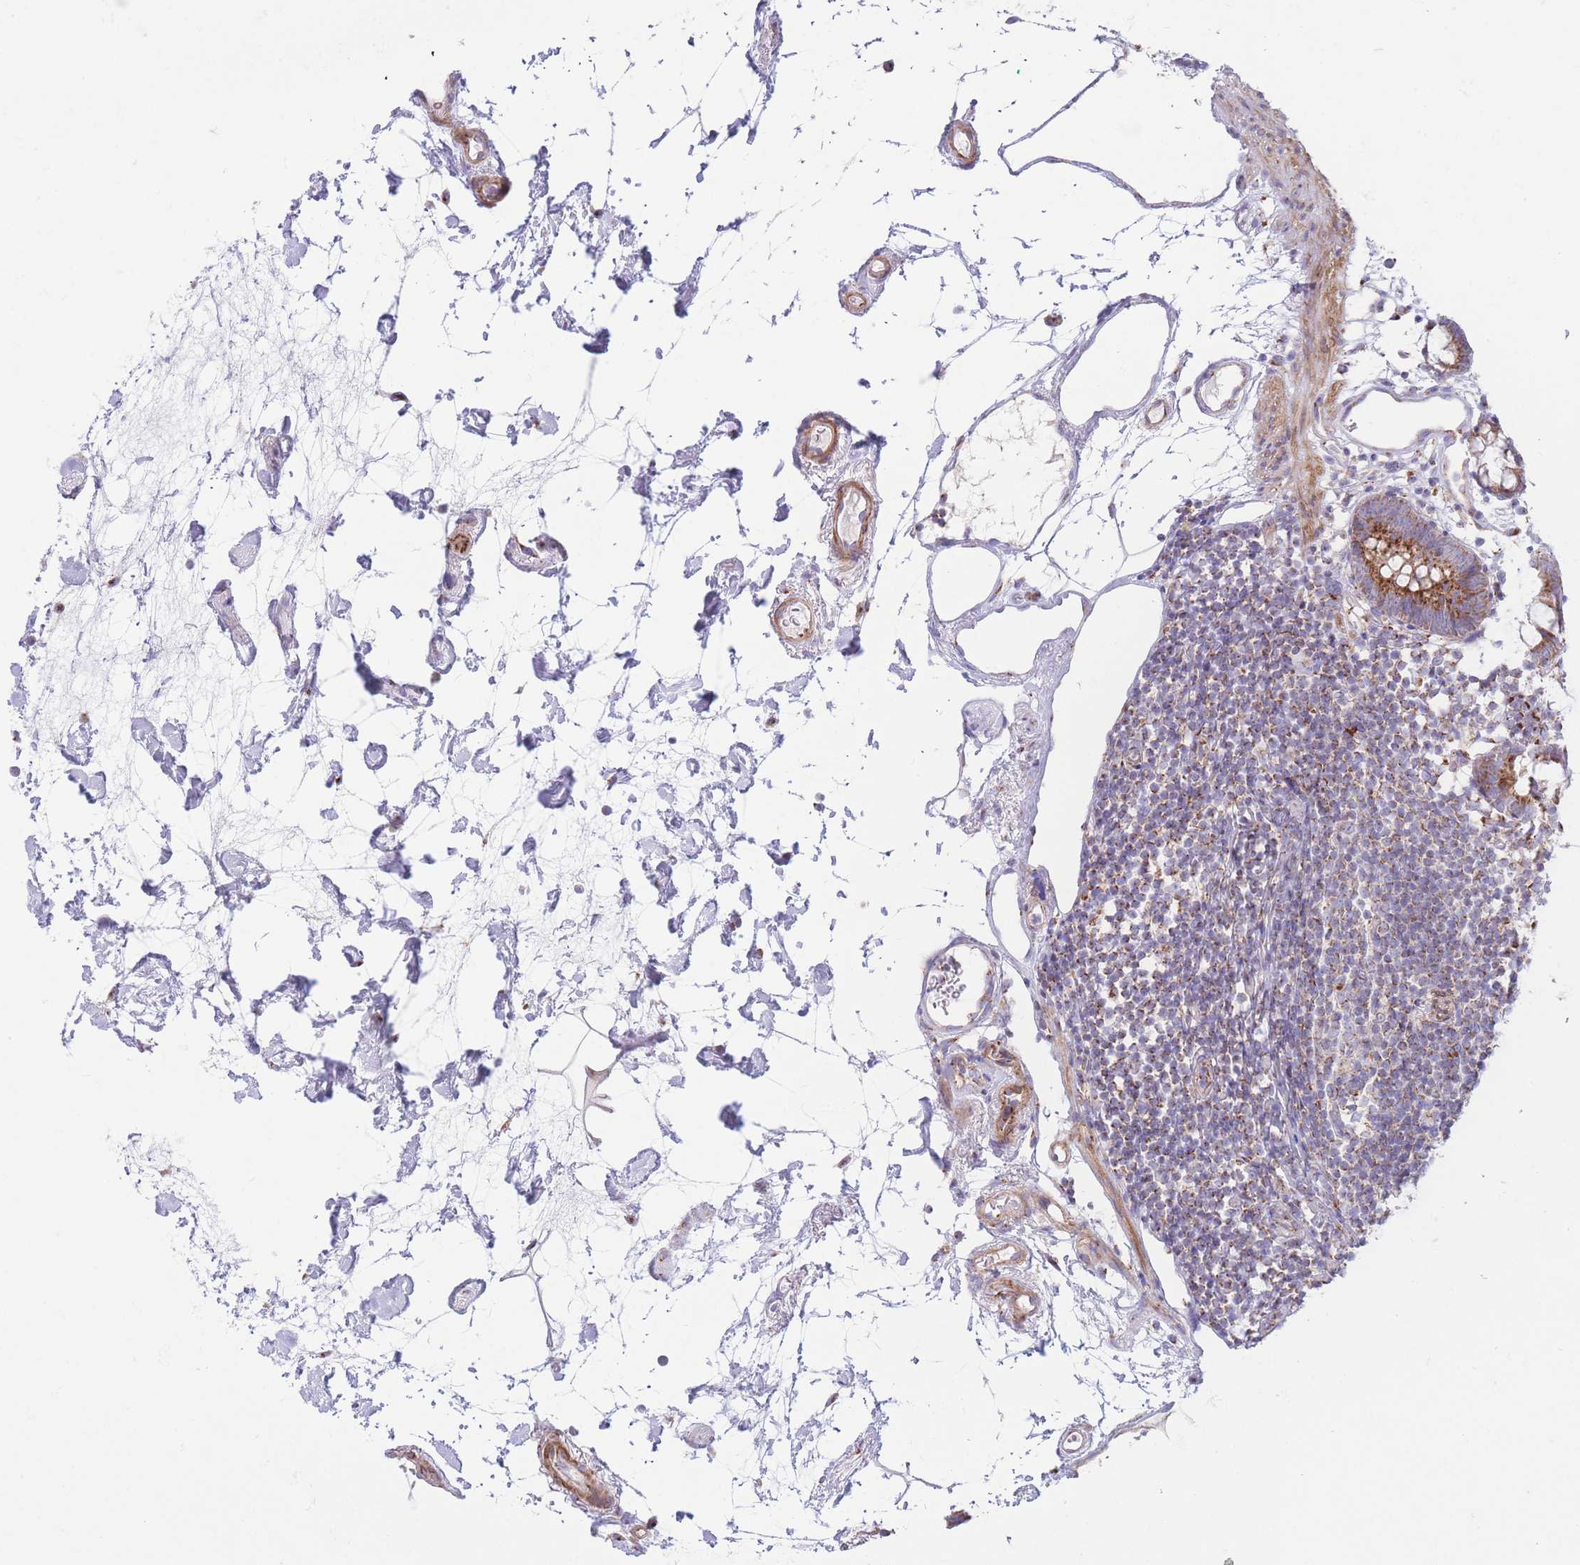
{"staining": {"intensity": "moderate", "quantity": ">75%", "location": "cytoplasmic/membranous"}, "tissue": "colon", "cell_type": "Endothelial cells", "image_type": "normal", "snomed": [{"axis": "morphology", "description": "Normal tissue, NOS"}, {"axis": "topography", "description": "Colon"}], "caption": "Colon stained with DAB (3,3'-diaminobenzidine) immunohistochemistry shows medium levels of moderate cytoplasmic/membranous staining in approximately >75% of endothelial cells. The protein of interest is shown in brown color, while the nuclei are stained blue.", "gene": "MPND", "patient": {"sex": "female", "age": 84}}